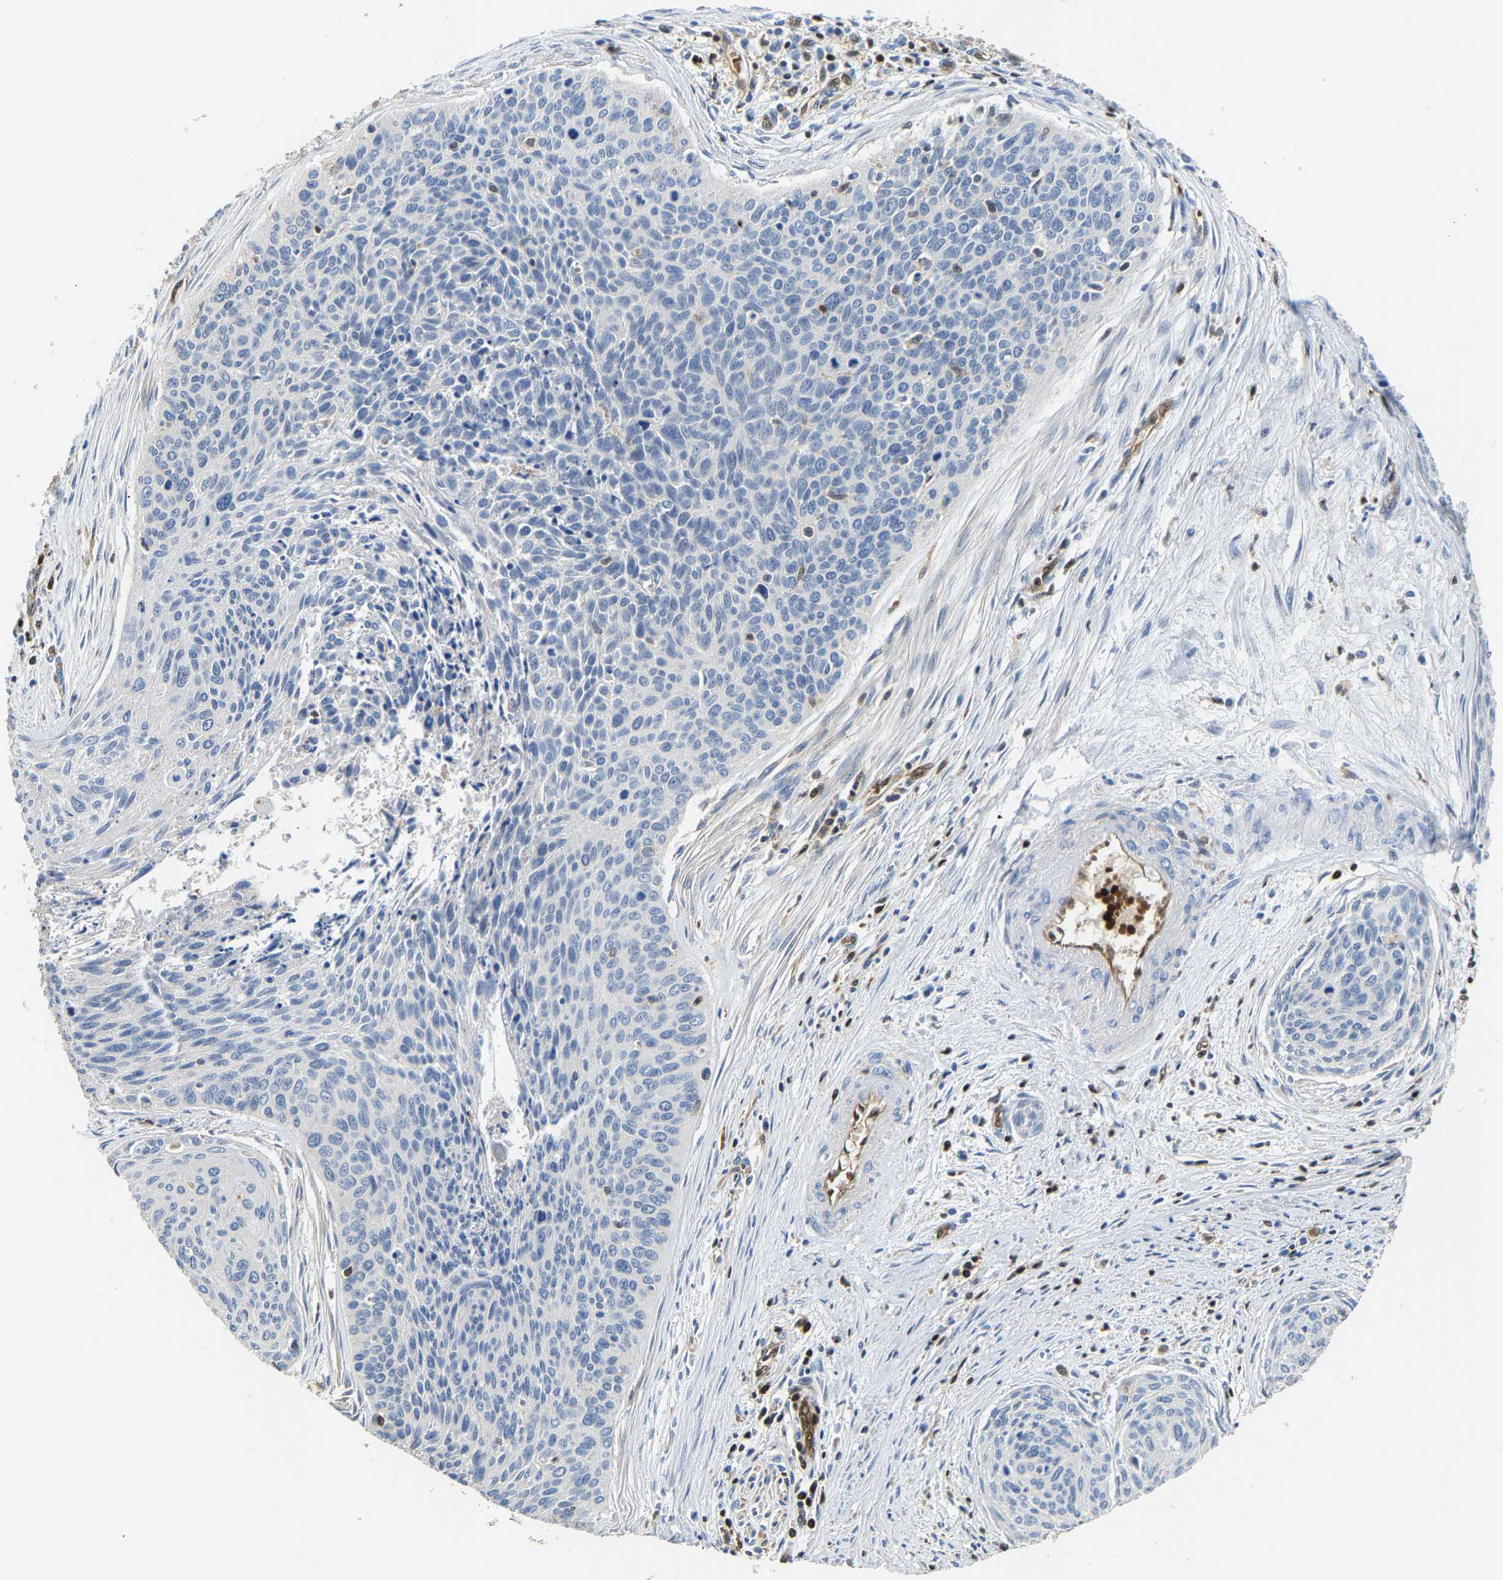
{"staining": {"intensity": "negative", "quantity": "none", "location": "none"}, "tissue": "cervical cancer", "cell_type": "Tumor cells", "image_type": "cancer", "snomed": [{"axis": "morphology", "description": "Squamous cell carcinoma, NOS"}, {"axis": "topography", "description": "Cervix"}], "caption": "IHC micrograph of neoplastic tissue: cervical squamous cell carcinoma stained with DAB exhibits no significant protein positivity in tumor cells.", "gene": "GIMAP7", "patient": {"sex": "female", "age": 55}}